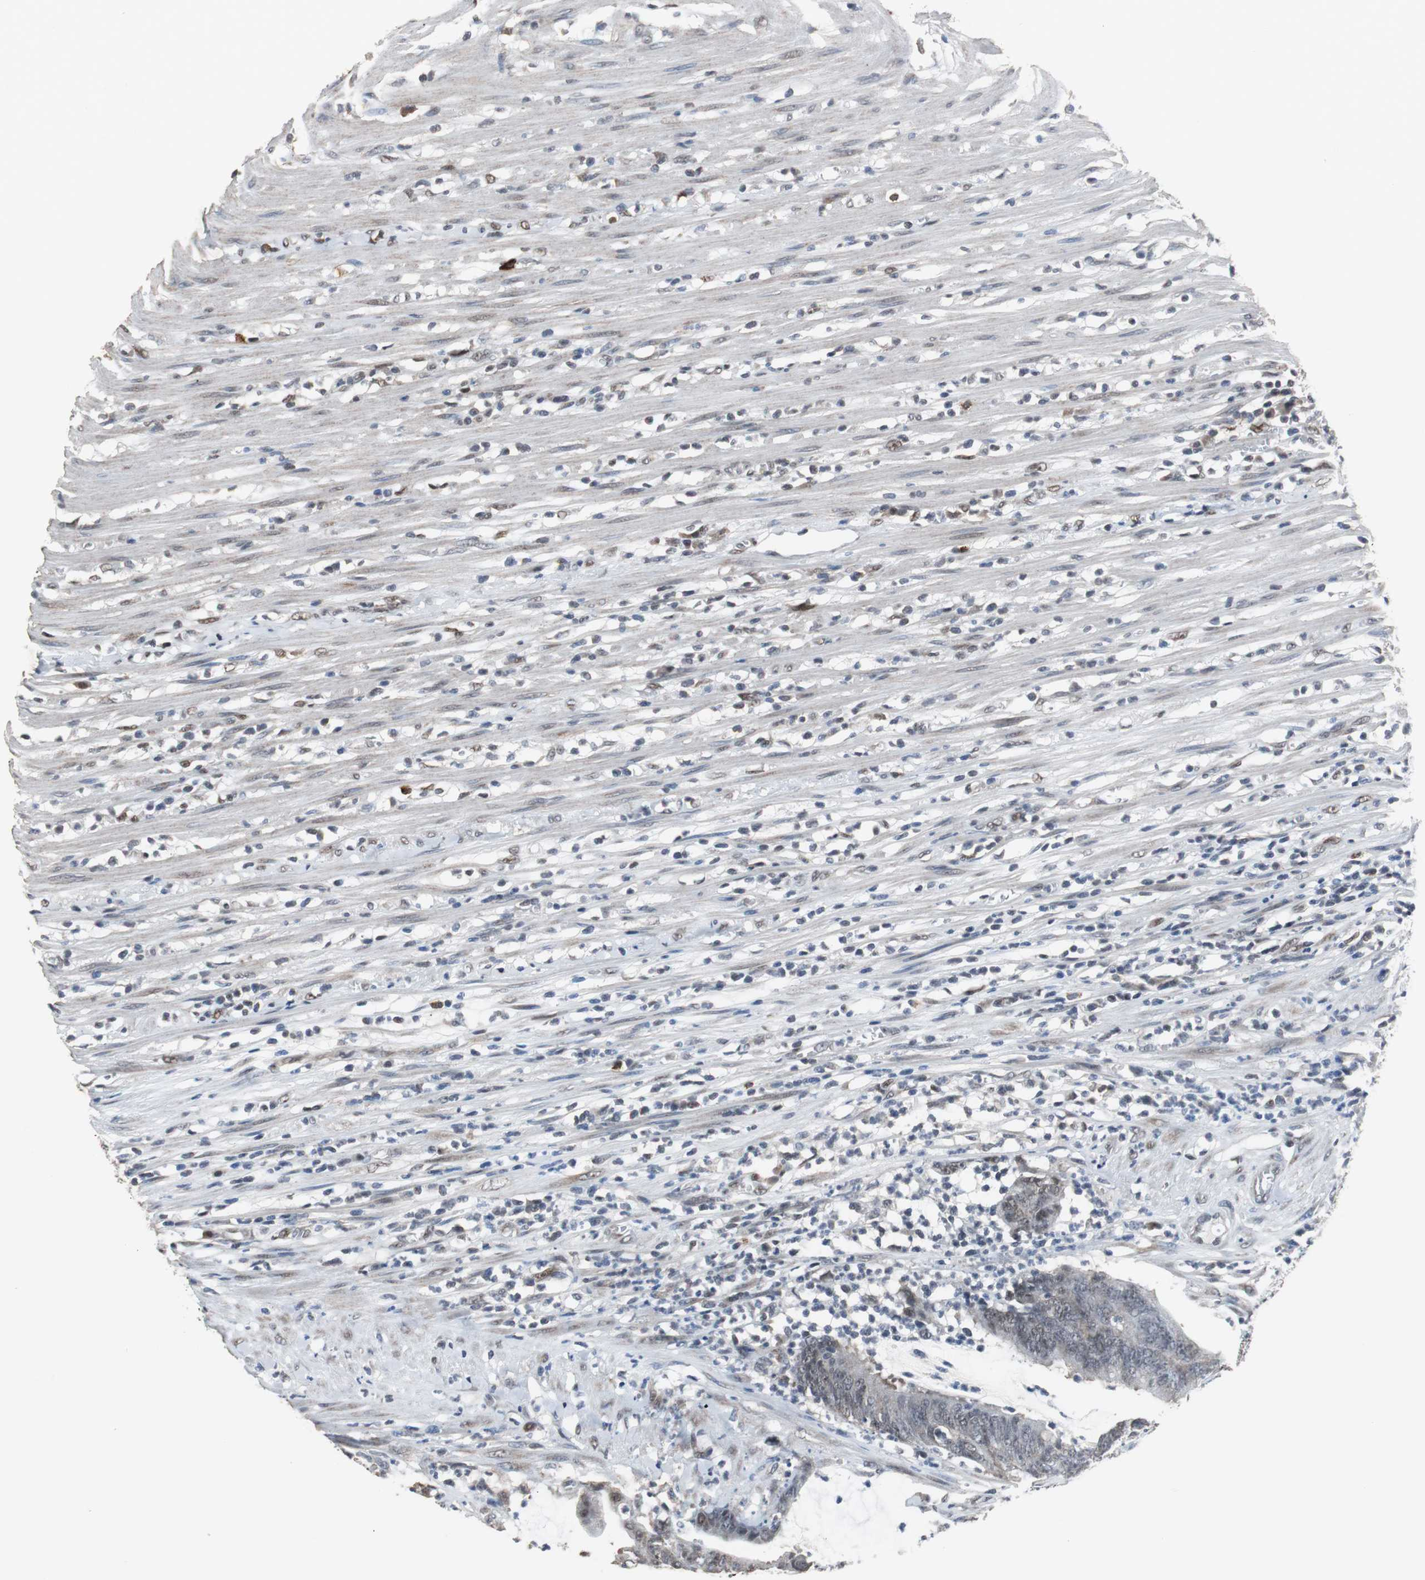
{"staining": {"intensity": "negative", "quantity": "none", "location": "none"}, "tissue": "colorectal cancer", "cell_type": "Tumor cells", "image_type": "cancer", "snomed": [{"axis": "morphology", "description": "Adenocarcinoma, NOS"}, {"axis": "topography", "description": "Rectum"}], "caption": "Immunohistochemistry histopathology image of colorectal cancer stained for a protein (brown), which exhibits no expression in tumor cells. (Brightfield microscopy of DAB (3,3'-diaminobenzidine) immunohistochemistry (IHC) at high magnification).", "gene": "ZHX2", "patient": {"sex": "female", "age": 66}}